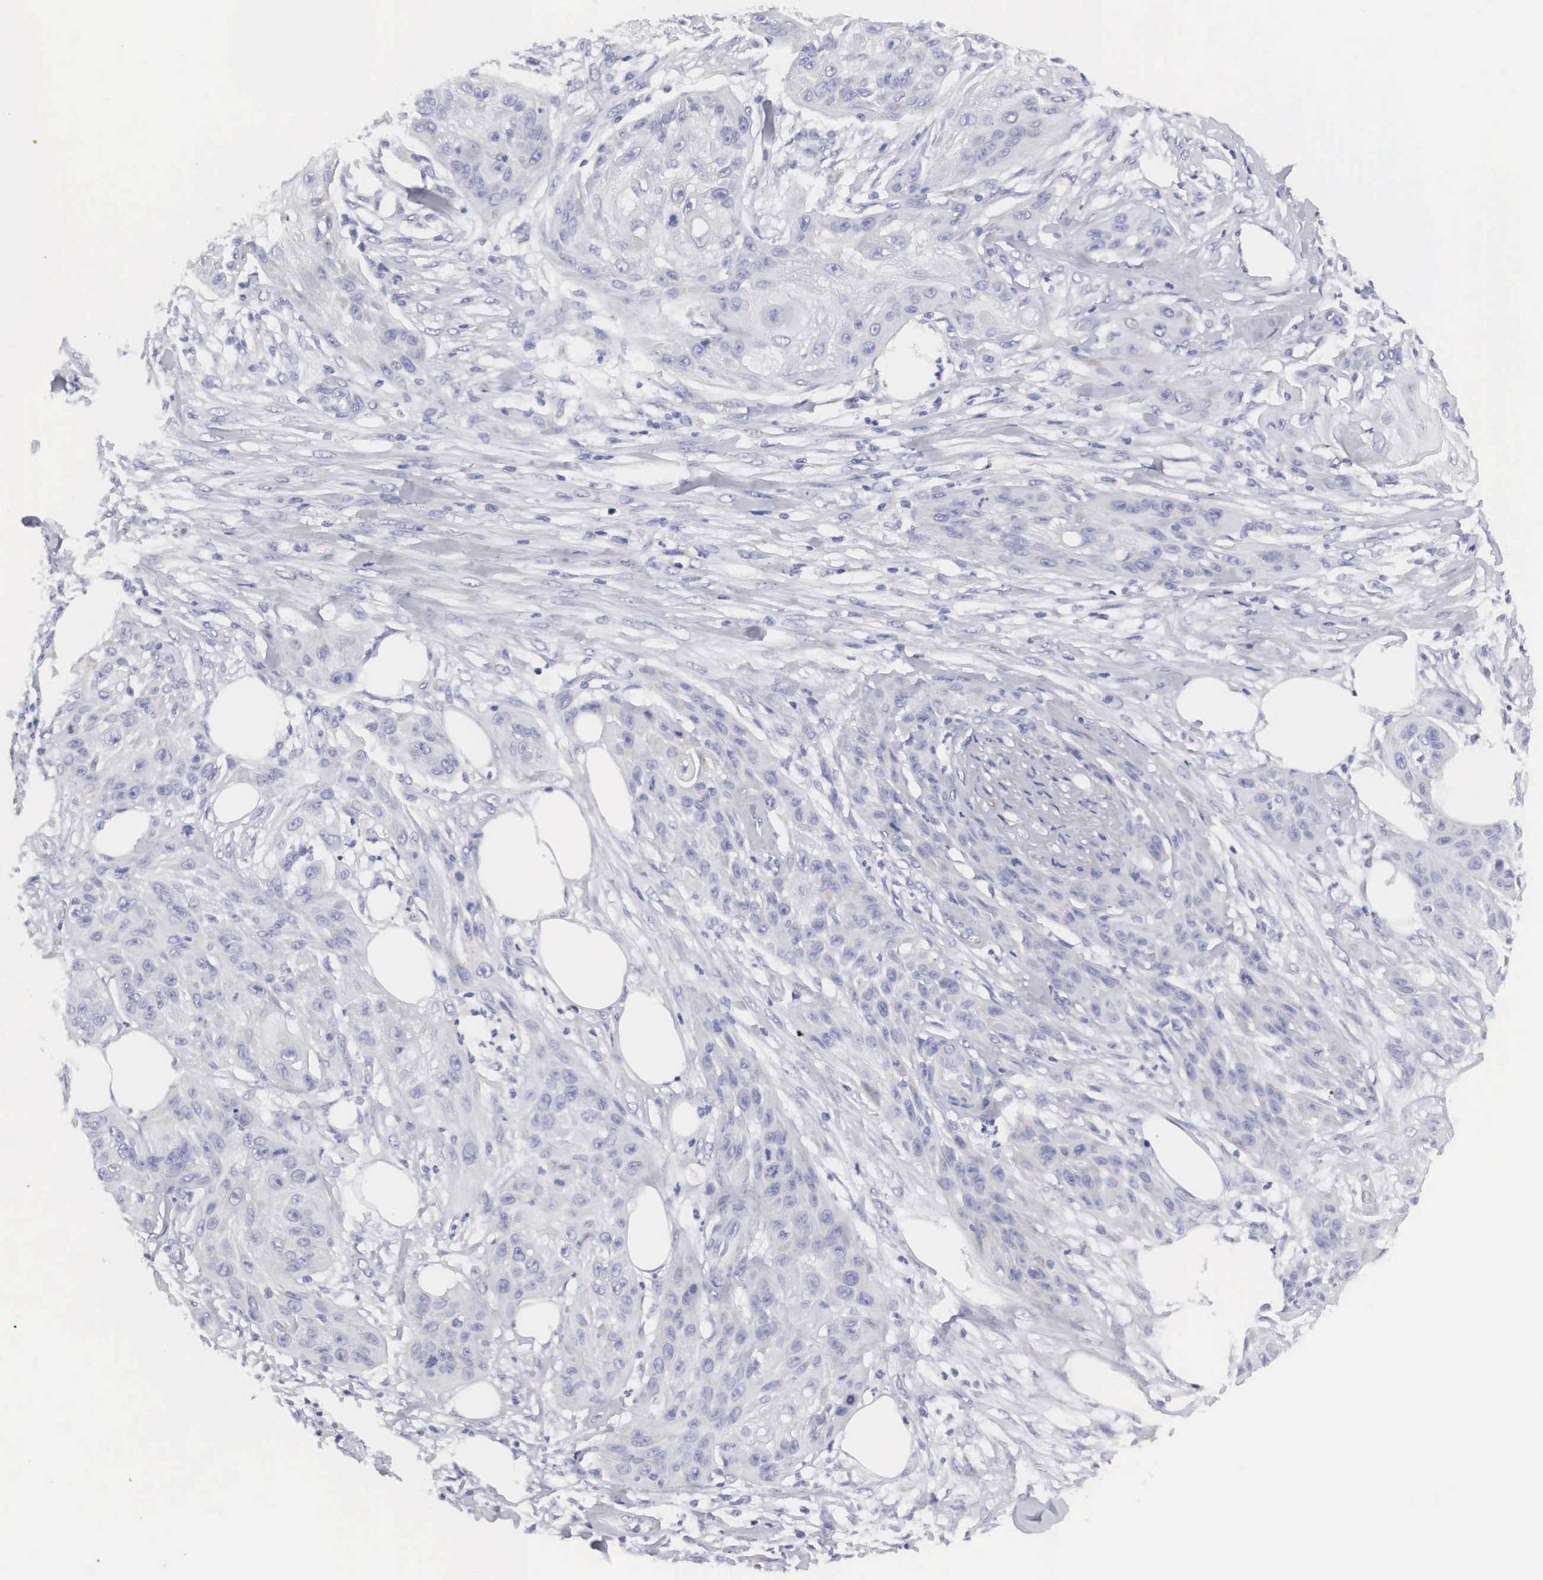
{"staining": {"intensity": "negative", "quantity": "none", "location": "none"}, "tissue": "skin cancer", "cell_type": "Tumor cells", "image_type": "cancer", "snomed": [{"axis": "morphology", "description": "Squamous cell carcinoma, NOS"}, {"axis": "topography", "description": "Skin"}], "caption": "An immunohistochemistry histopathology image of squamous cell carcinoma (skin) is shown. There is no staining in tumor cells of squamous cell carcinoma (skin).", "gene": "ARMCX3", "patient": {"sex": "female", "age": 88}}